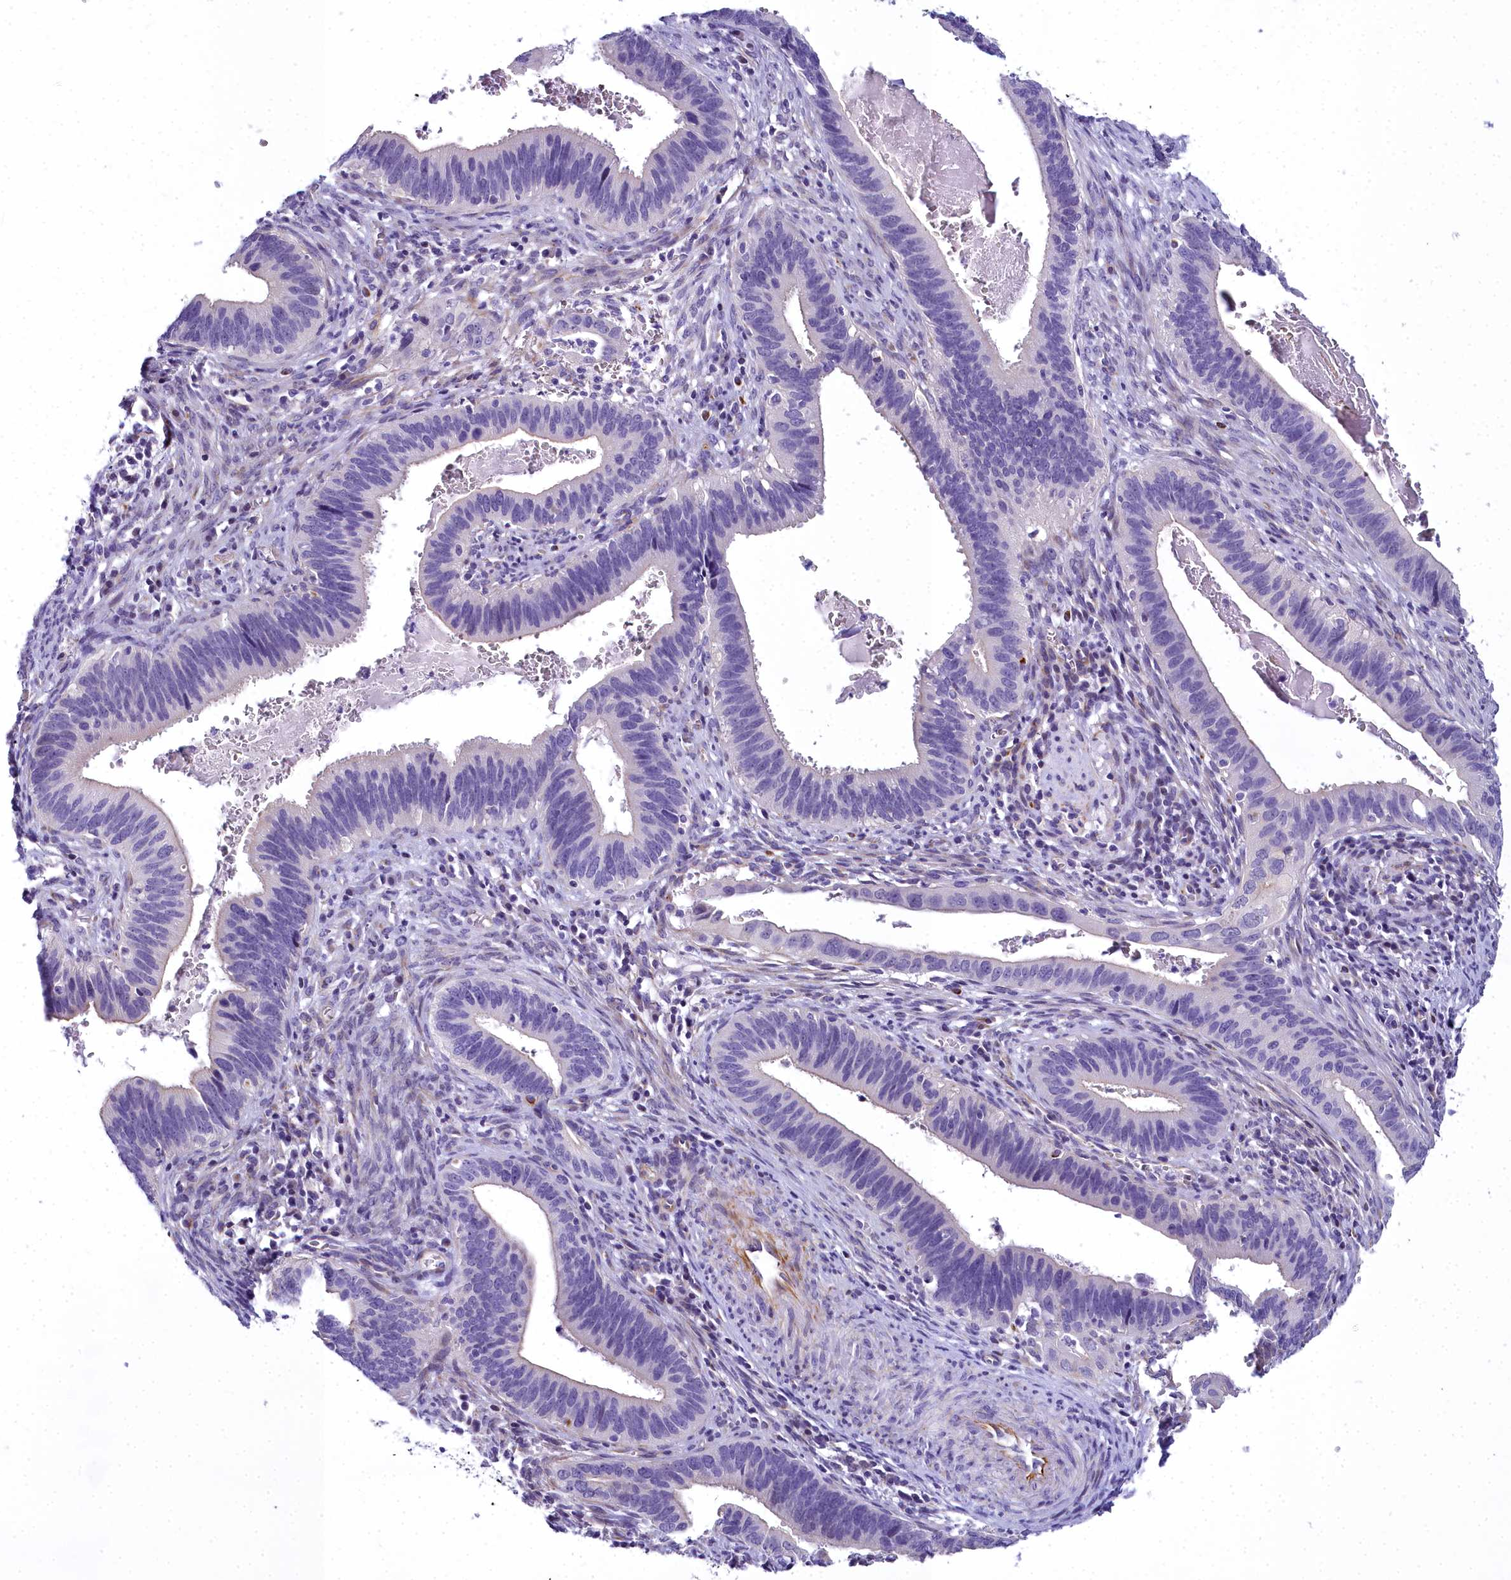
{"staining": {"intensity": "negative", "quantity": "none", "location": "none"}, "tissue": "cervical cancer", "cell_type": "Tumor cells", "image_type": "cancer", "snomed": [{"axis": "morphology", "description": "Adenocarcinoma, NOS"}, {"axis": "topography", "description": "Cervix"}], "caption": "DAB immunohistochemical staining of cervical adenocarcinoma reveals no significant positivity in tumor cells. (DAB (3,3'-diaminobenzidine) IHC visualized using brightfield microscopy, high magnification).", "gene": "TIMM22", "patient": {"sex": "female", "age": 42}}